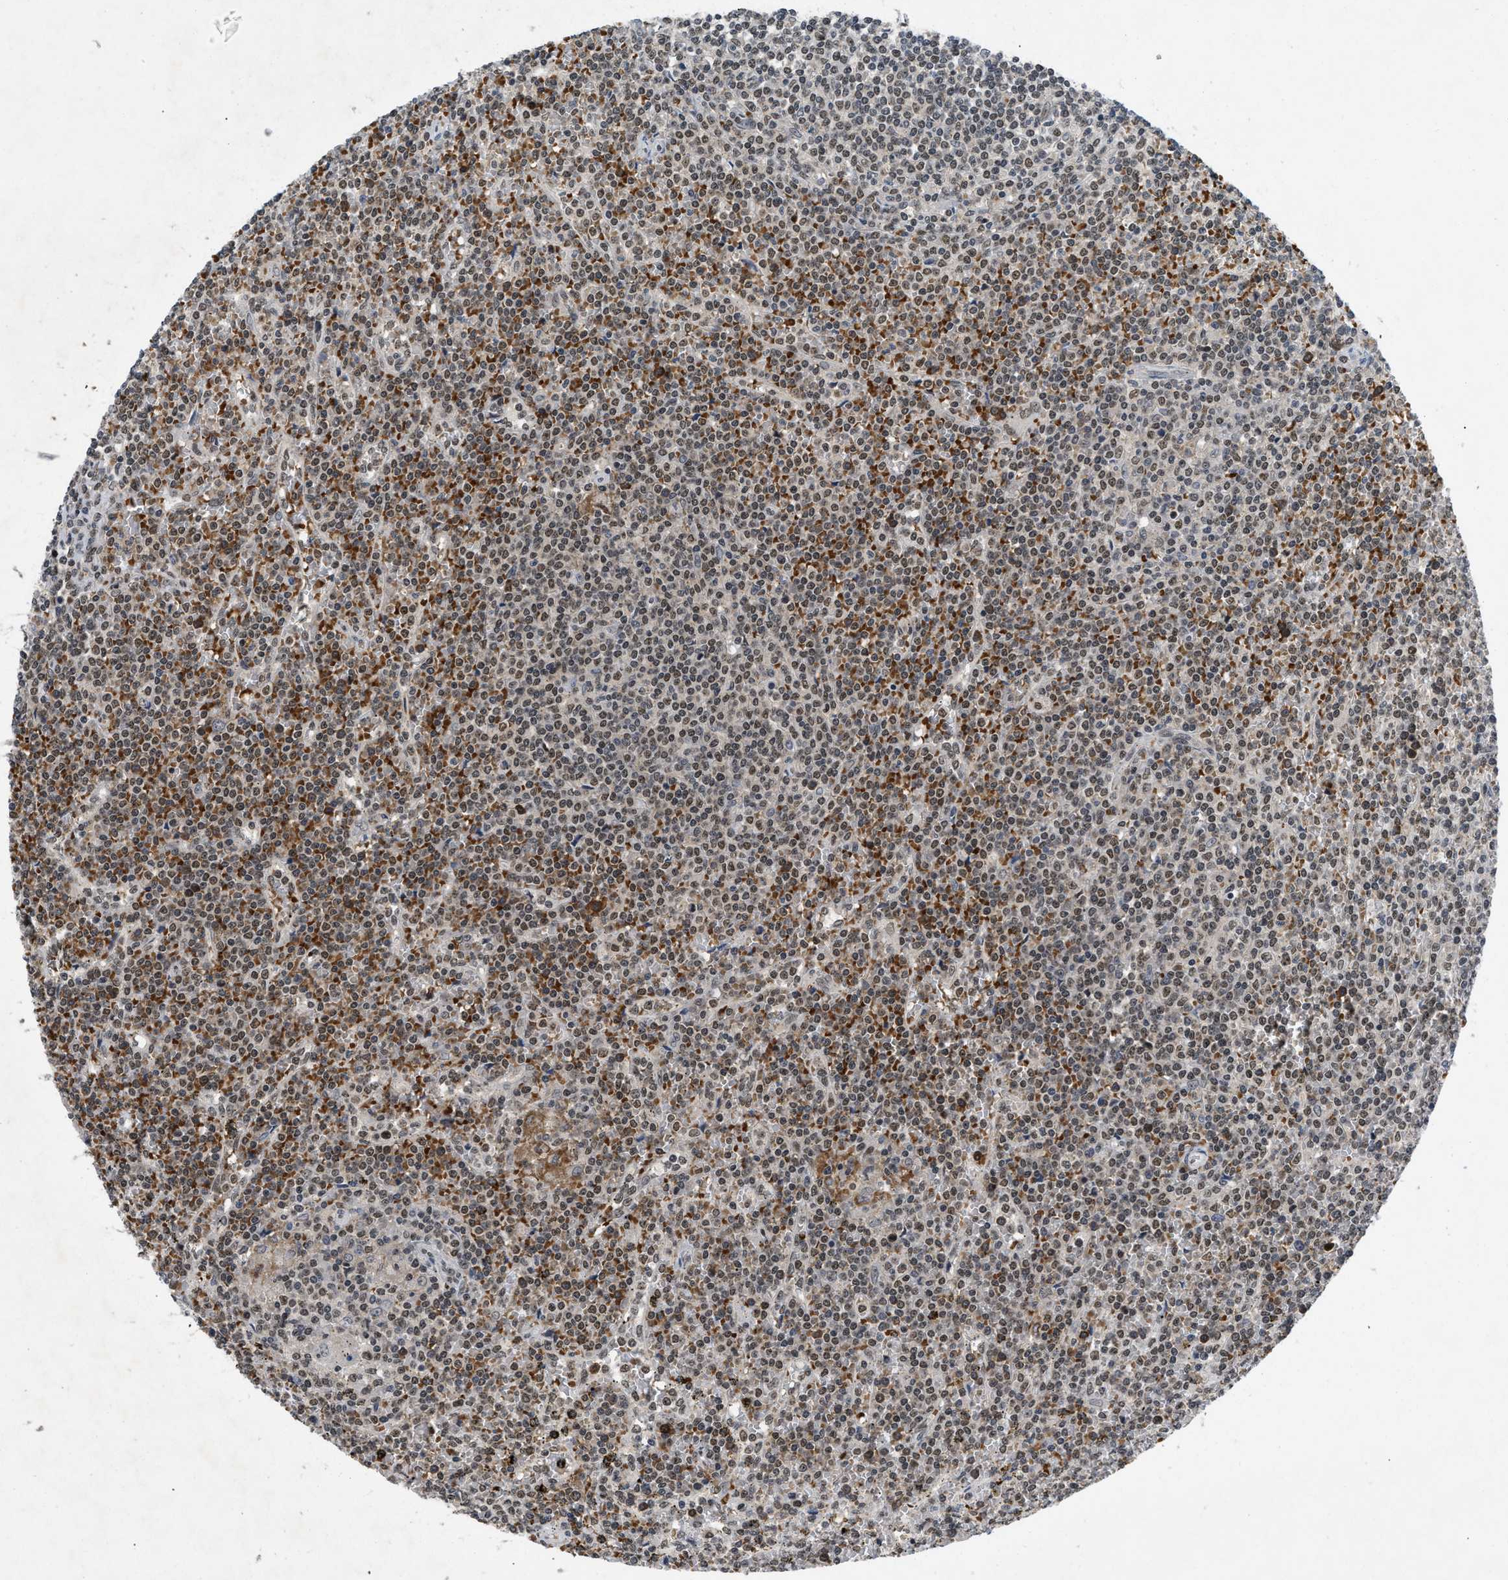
{"staining": {"intensity": "weak", "quantity": ">75%", "location": "nuclear"}, "tissue": "lymphoma", "cell_type": "Tumor cells", "image_type": "cancer", "snomed": [{"axis": "morphology", "description": "Malignant lymphoma, non-Hodgkin's type, Low grade"}, {"axis": "topography", "description": "Spleen"}], "caption": "Immunohistochemistry (IHC) of human malignant lymphoma, non-Hodgkin's type (low-grade) reveals low levels of weak nuclear positivity in about >75% of tumor cells.", "gene": "ZNF346", "patient": {"sex": "female", "age": 19}}